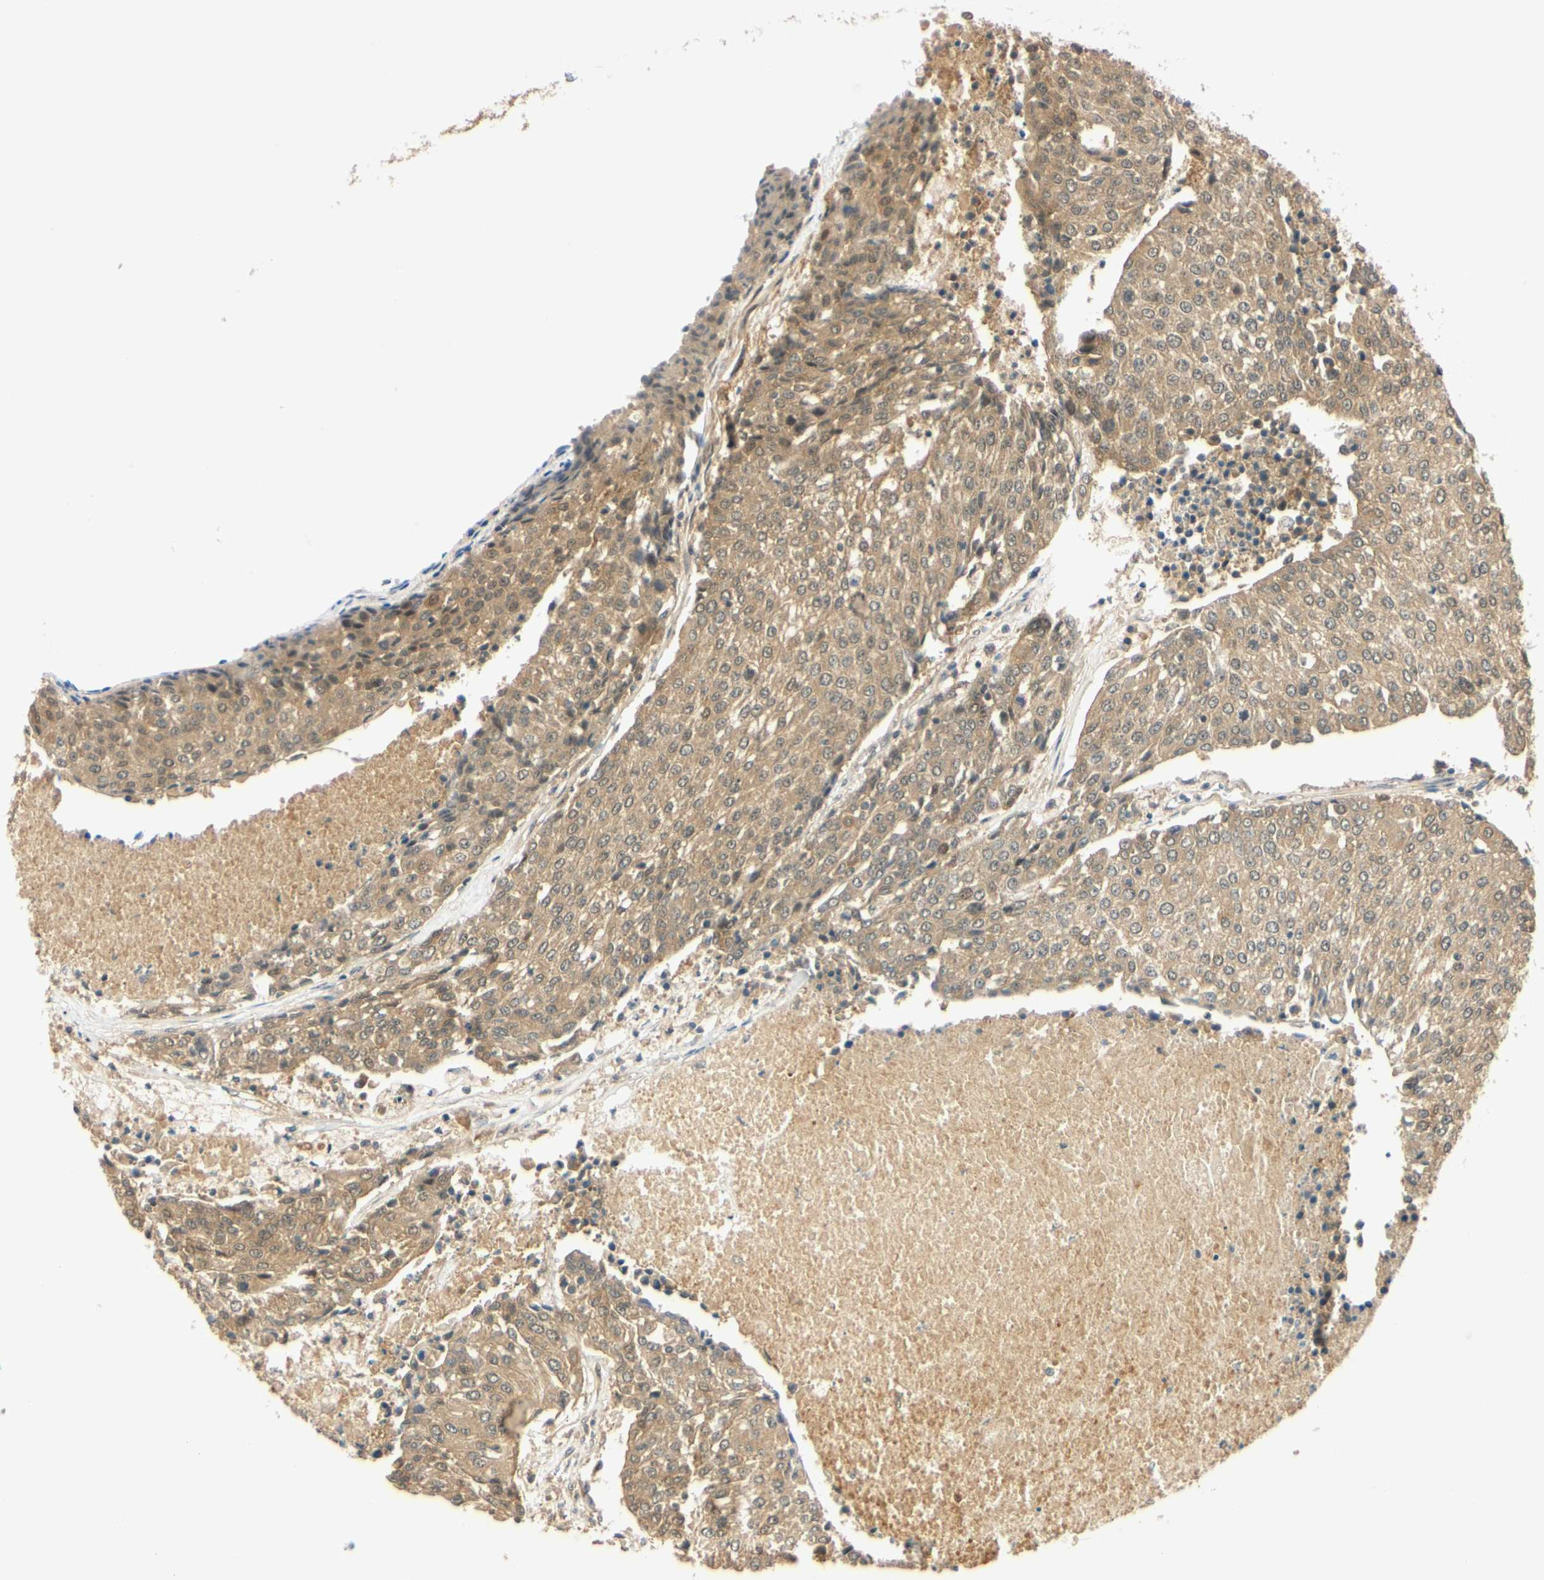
{"staining": {"intensity": "moderate", "quantity": ">75%", "location": "cytoplasmic/membranous"}, "tissue": "urothelial cancer", "cell_type": "Tumor cells", "image_type": "cancer", "snomed": [{"axis": "morphology", "description": "Urothelial carcinoma, High grade"}, {"axis": "topography", "description": "Urinary bladder"}], "caption": "Urothelial cancer stained with DAB (3,3'-diaminobenzidine) IHC shows medium levels of moderate cytoplasmic/membranous positivity in about >75% of tumor cells. Using DAB (brown) and hematoxylin (blue) stains, captured at high magnification using brightfield microscopy.", "gene": "UBE2Z", "patient": {"sex": "female", "age": 85}}